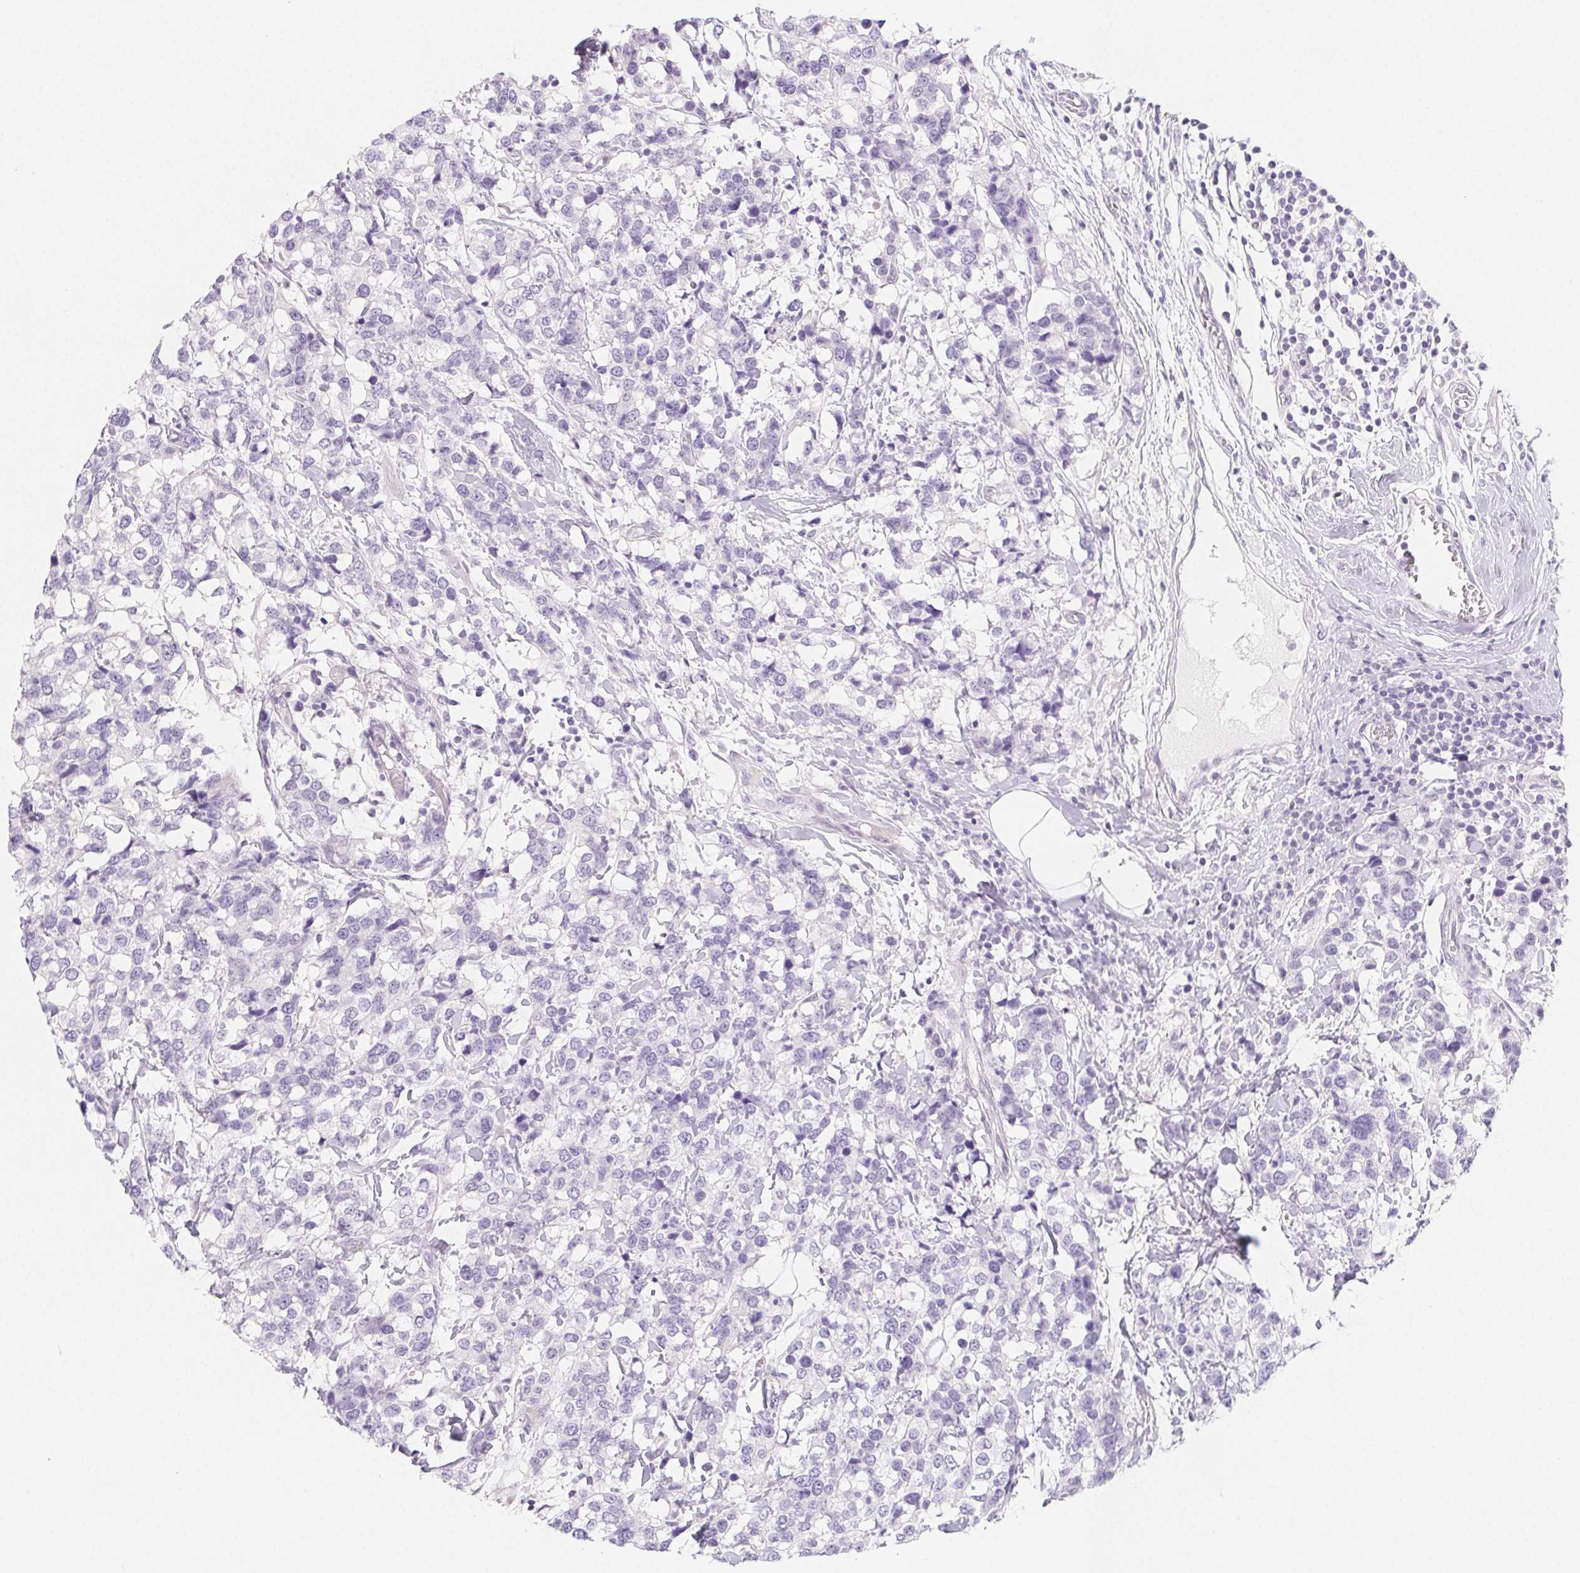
{"staining": {"intensity": "negative", "quantity": "none", "location": "none"}, "tissue": "breast cancer", "cell_type": "Tumor cells", "image_type": "cancer", "snomed": [{"axis": "morphology", "description": "Lobular carcinoma"}, {"axis": "topography", "description": "Breast"}], "caption": "DAB immunohistochemical staining of breast cancer (lobular carcinoma) exhibits no significant staining in tumor cells.", "gene": "ZBBX", "patient": {"sex": "female", "age": 59}}